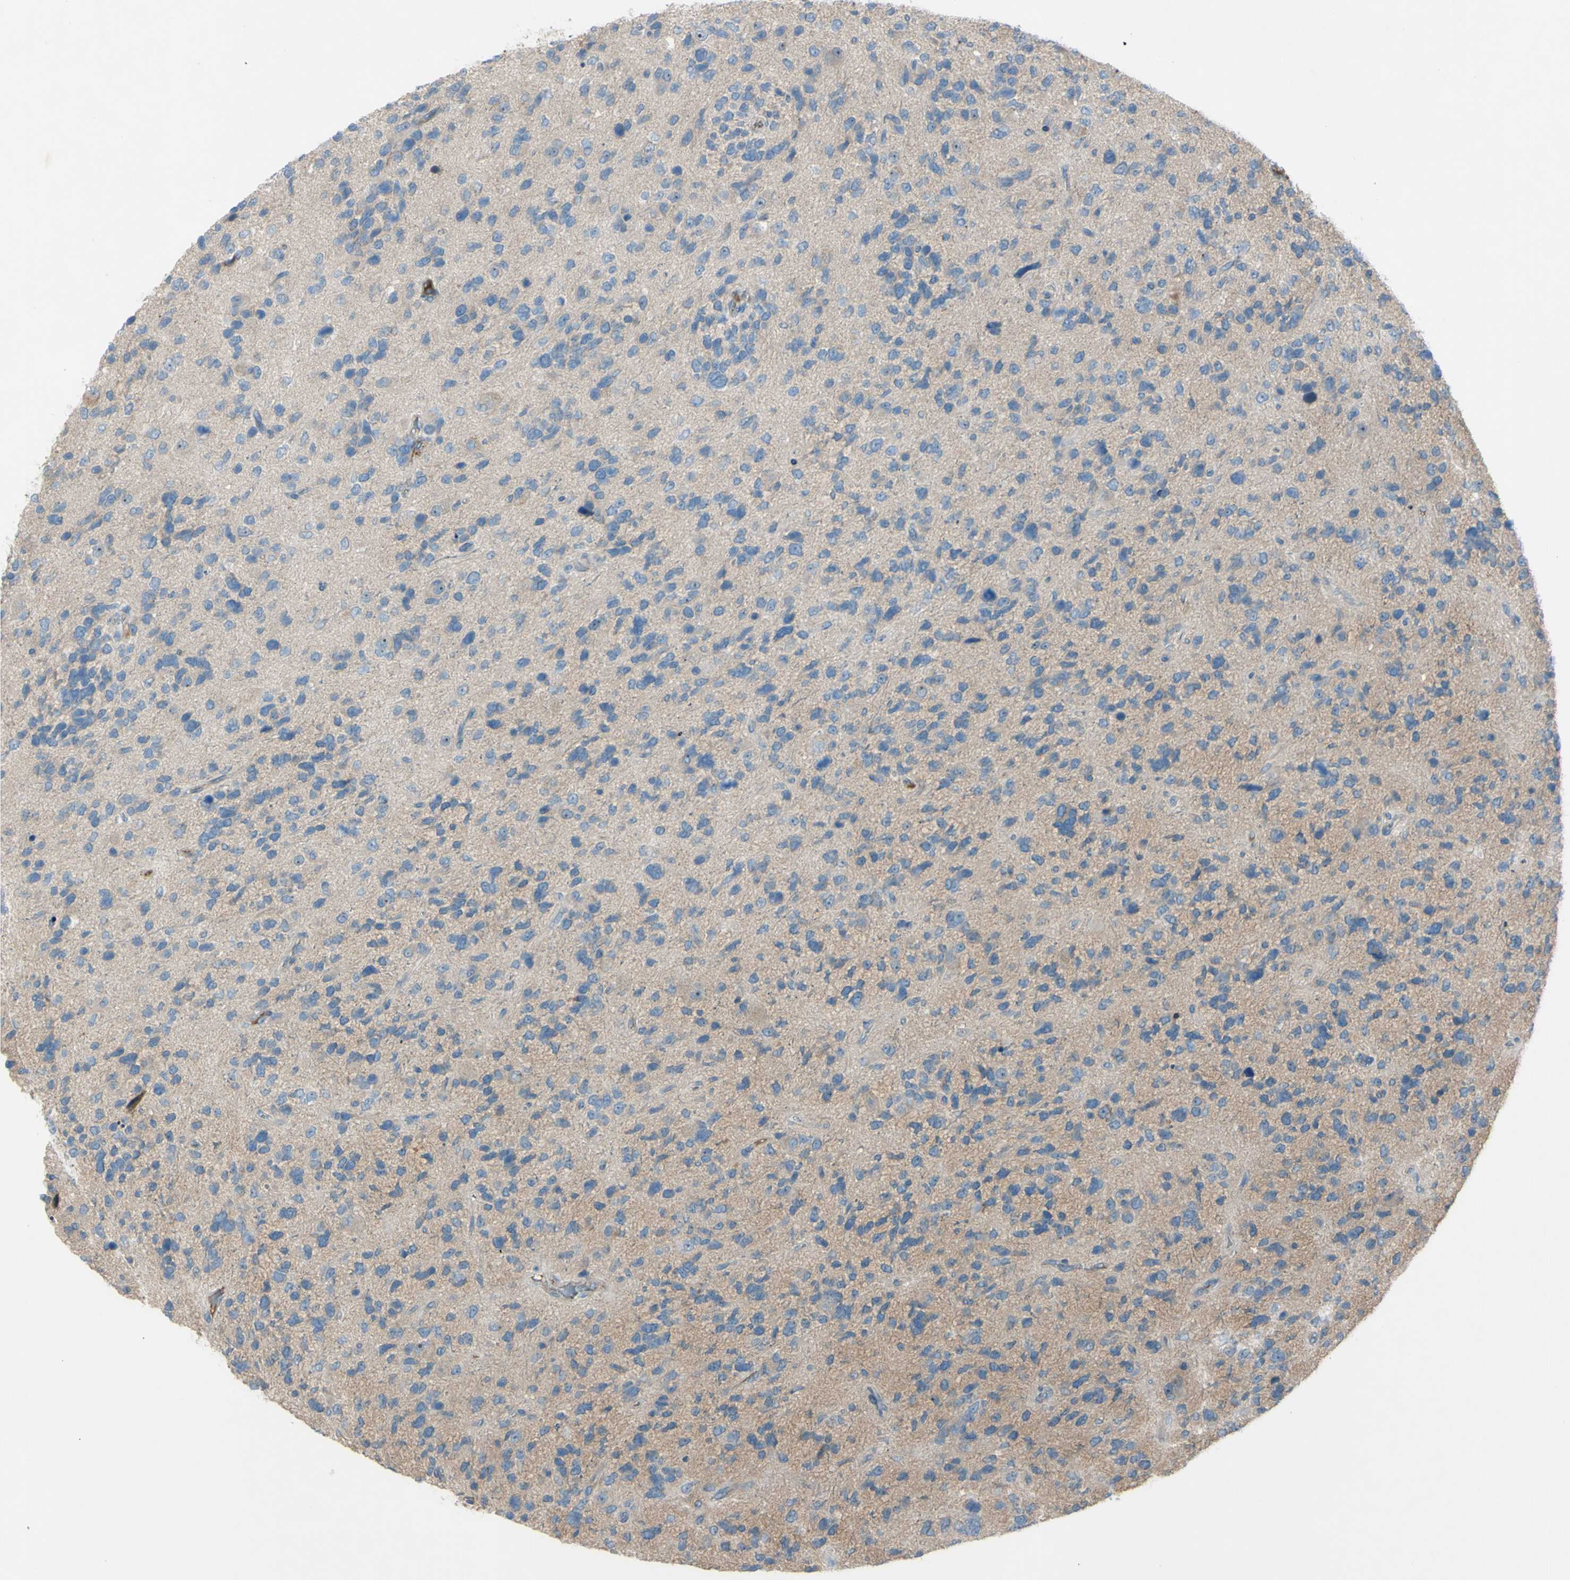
{"staining": {"intensity": "moderate", "quantity": "25%-75%", "location": "cytoplasmic/membranous"}, "tissue": "glioma", "cell_type": "Tumor cells", "image_type": "cancer", "snomed": [{"axis": "morphology", "description": "Glioma, malignant, High grade"}, {"axis": "topography", "description": "Brain"}], "caption": "The image shows a brown stain indicating the presence of a protein in the cytoplasmic/membranous of tumor cells in glioma.", "gene": "ATRN", "patient": {"sex": "female", "age": 58}}